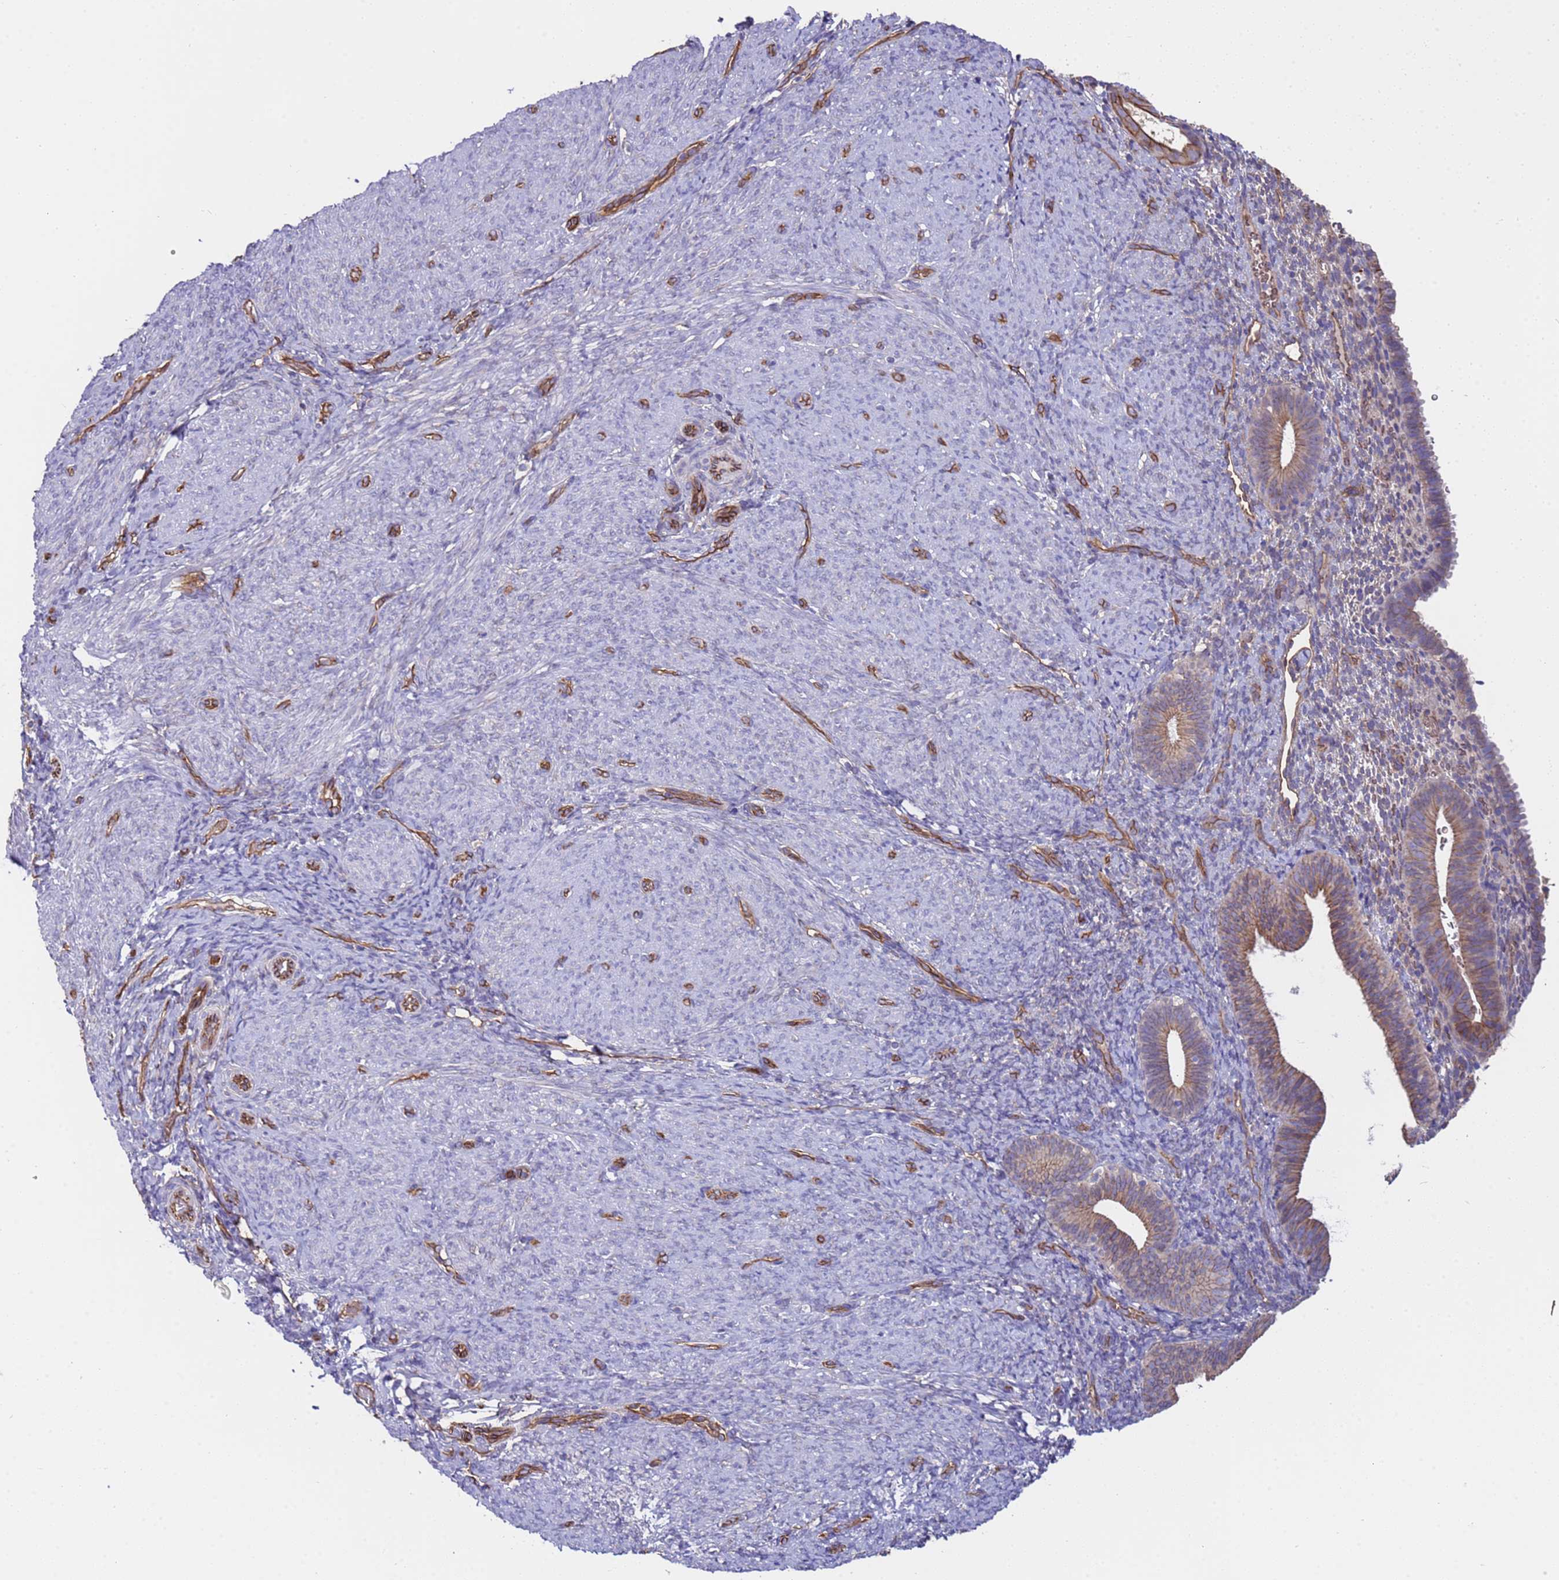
{"staining": {"intensity": "weak", "quantity": "<25%", "location": "cytoplasmic/membranous"}, "tissue": "endometrium", "cell_type": "Cells in endometrial stroma", "image_type": "normal", "snomed": [{"axis": "morphology", "description": "Normal tissue, NOS"}, {"axis": "topography", "description": "Endometrium"}], "caption": "A micrograph of human endometrium is negative for staining in cells in endometrial stroma. (Brightfield microscopy of DAB (3,3'-diaminobenzidine) IHC at high magnification).", "gene": "ZNF248", "patient": {"sex": "female", "age": 65}}